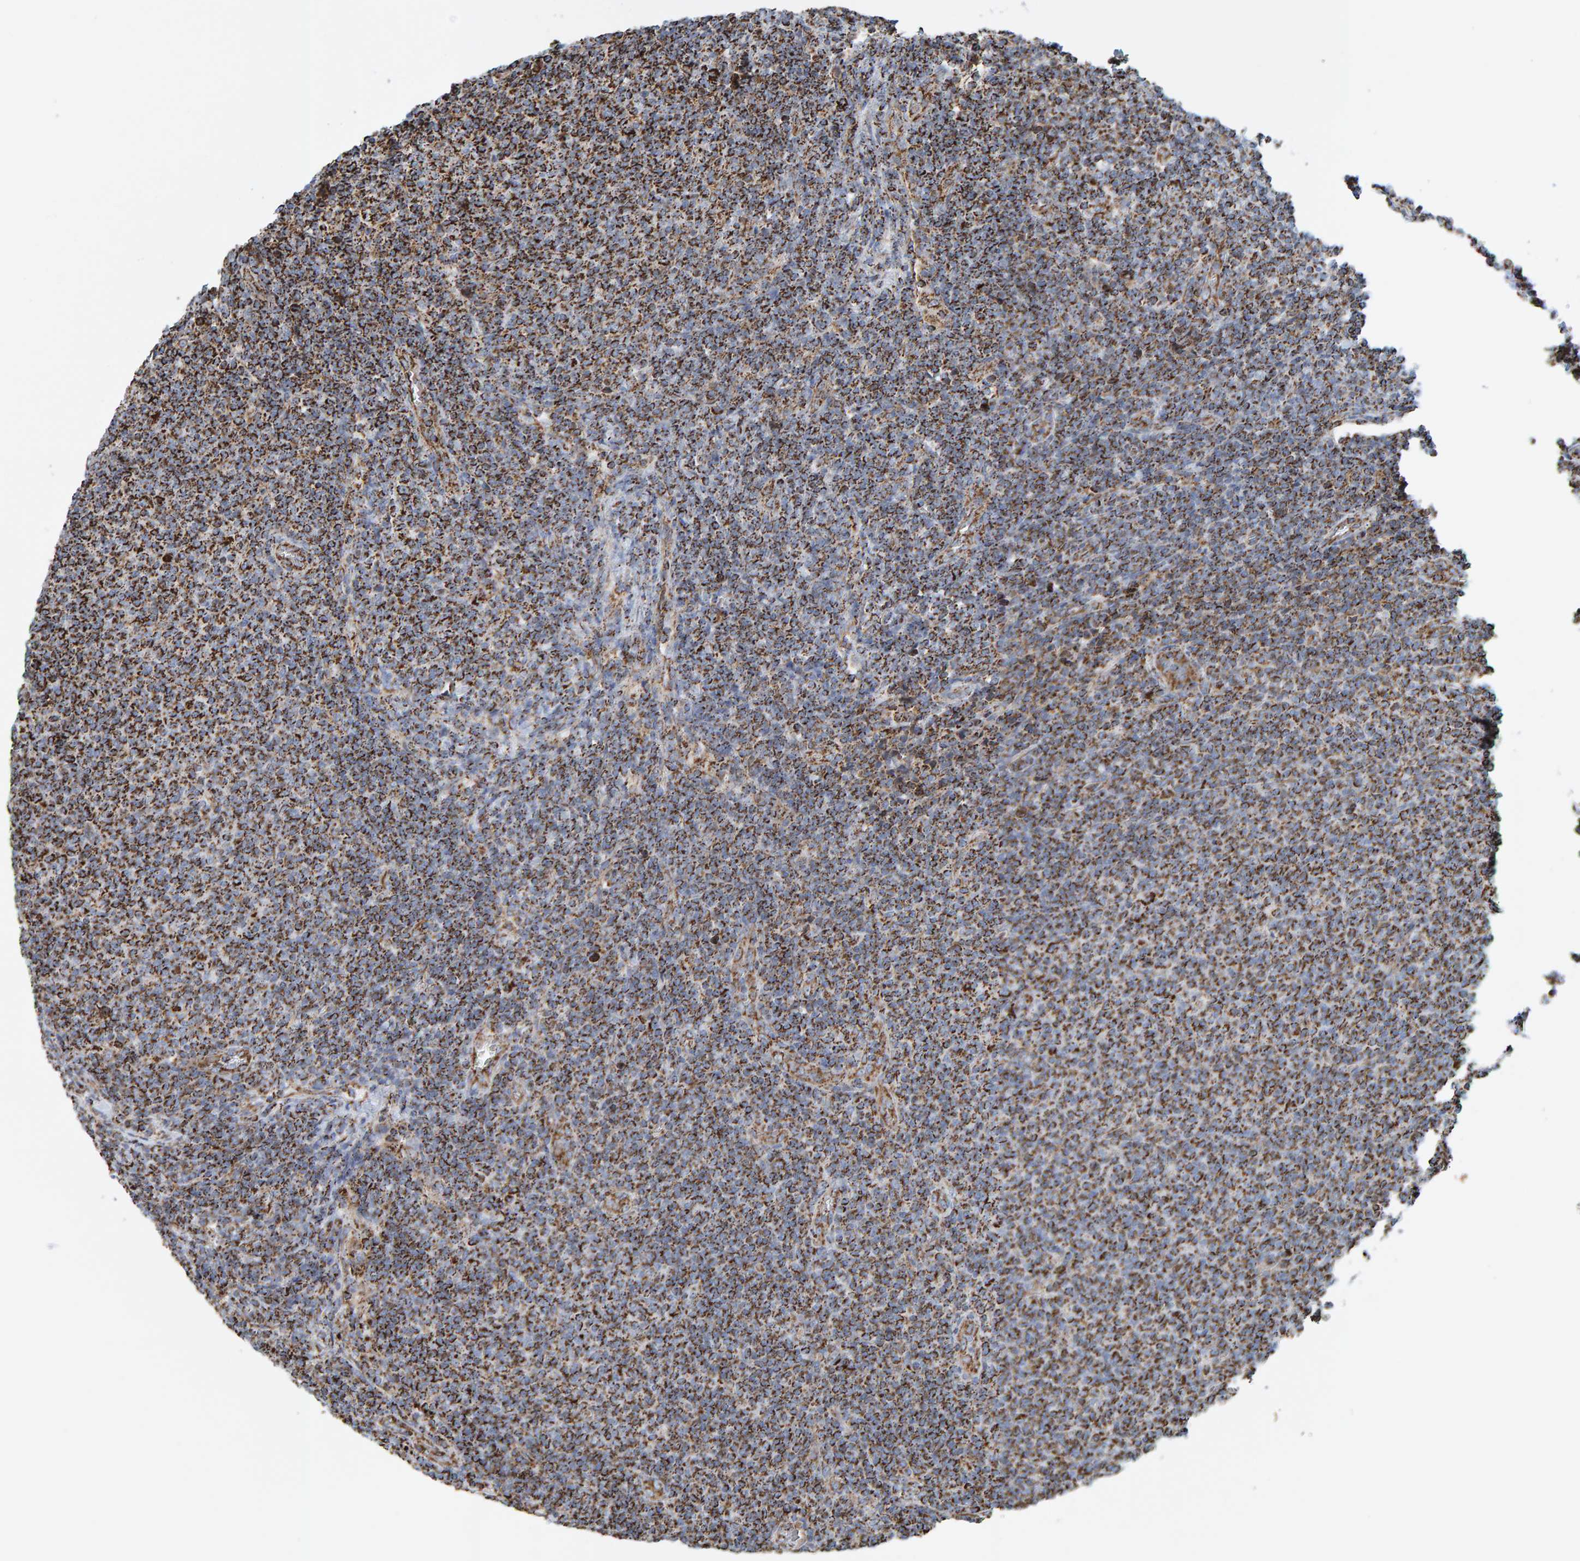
{"staining": {"intensity": "strong", "quantity": "25%-75%", "location": "cytoplasmic/membranous"}, "tissue": "lymphoma", "cell_type": "Tumor cells", "image_type": "cancer", "snomed": [{"axis": "morphology", "description": "Malignant lymphoma, non-Hodgkin's type, Low grade"}, {"axis": "topography", "description": "Lymph node"}], "caption": "A high-resolution photomicrograph shows immunohistochemistry staining of lymphoma, which exhibits strong cytoplasmic/membranous staining in about 25%-75% of tumor cells.", "gene": "MRPL45", "patient": {"sex": "male", "age": 66}}